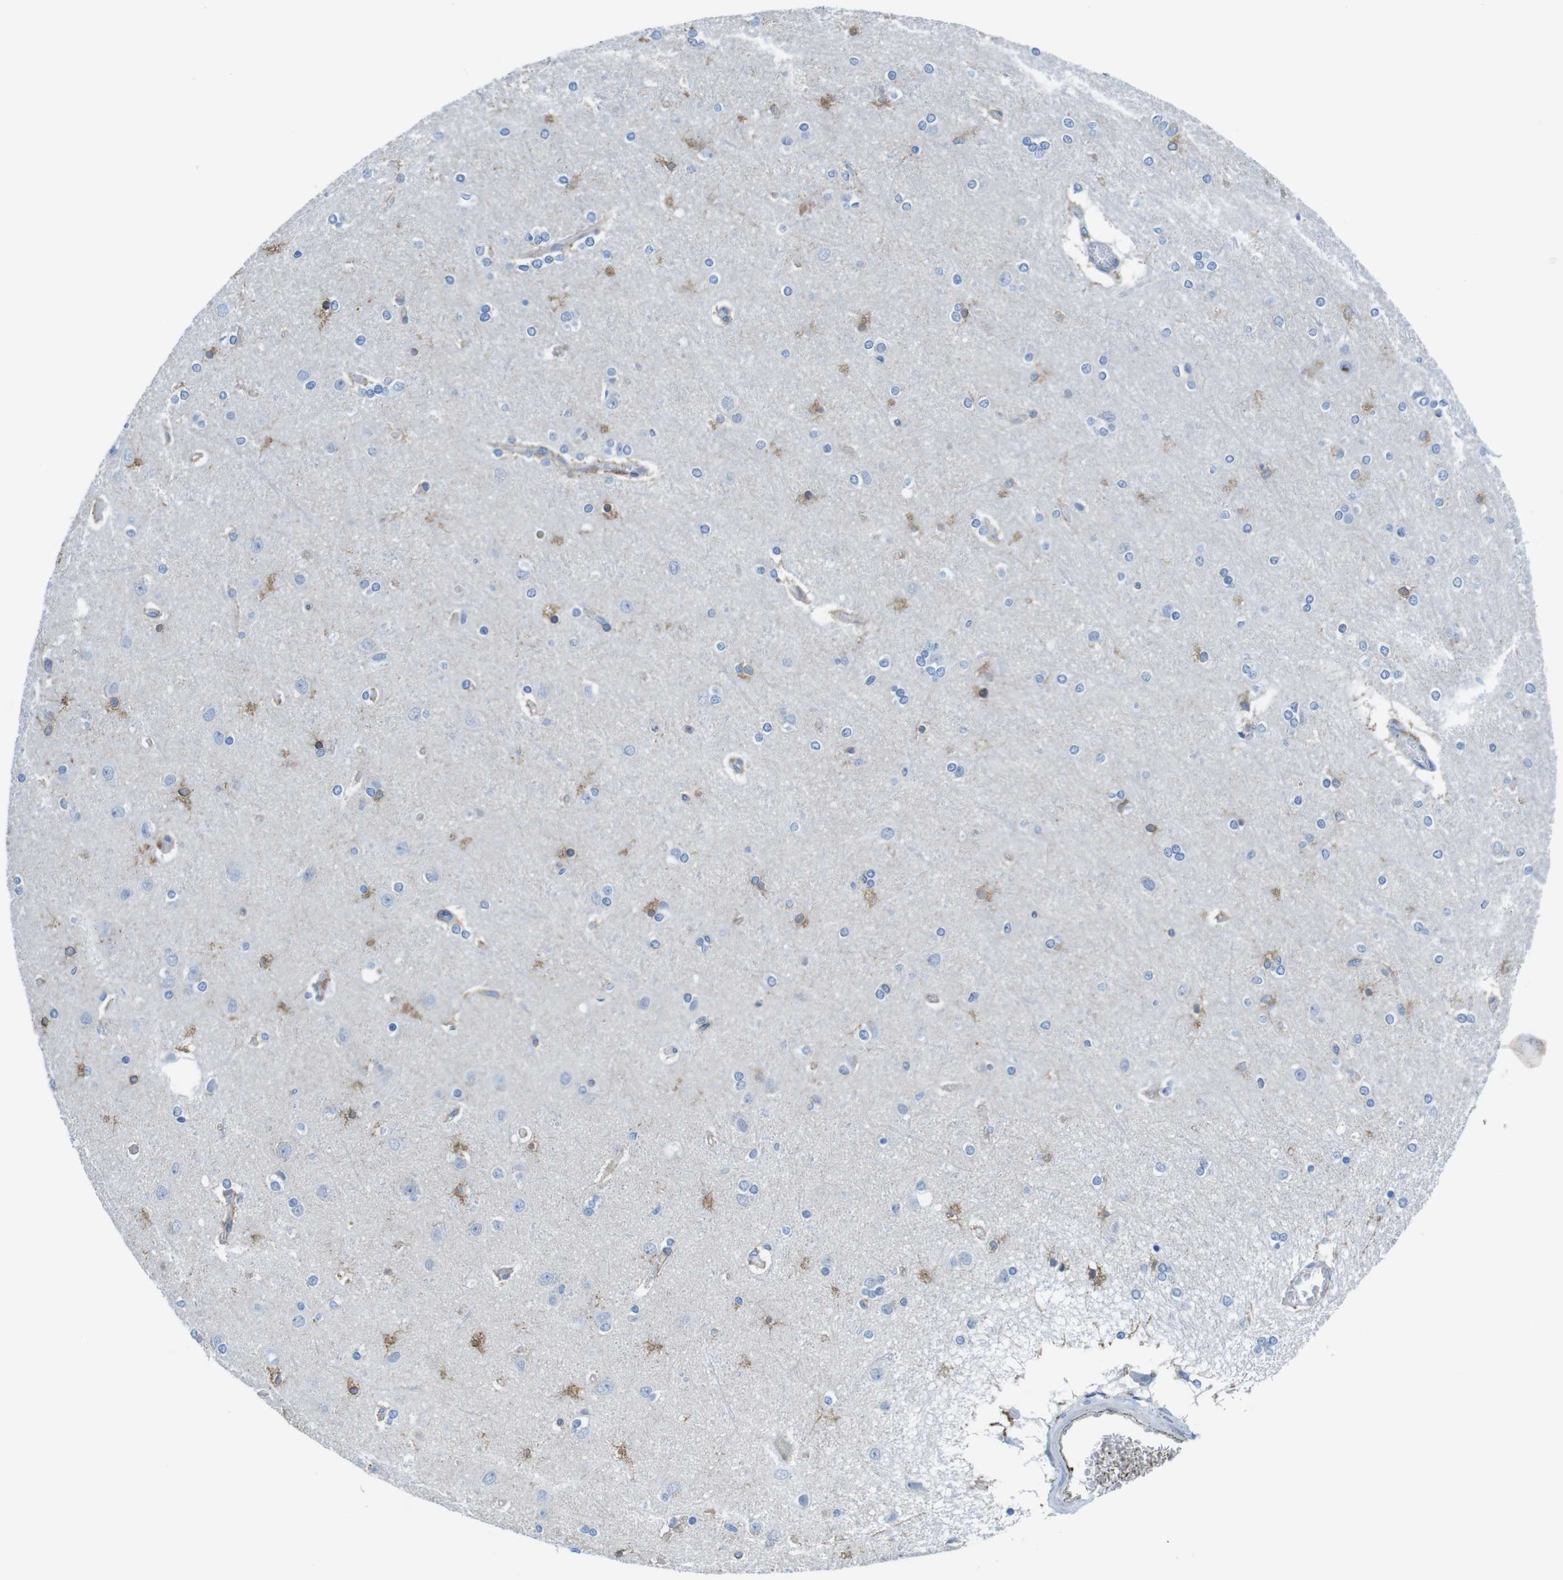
{"staining": {"intensity": "negative", "quantity": "none", "location": "none"}, "tissue": "cerebral cortex", "cell_type": "Endothelial cells", "image_type": "normal", "snomed": [{"axis": "morphology", "description": "Normal tissue, NOS"}, {"axis": "topography", "description": "Cerebral cortex"}], "caption": "A high-resolution photomicrograph shows immunohistochemistry (IHC) staining of normal cerebral cortex, which exhibits no significant staining in endothelial cells.", "gene": "CDH8", "patient": {"sex": "female", "age": 54}}